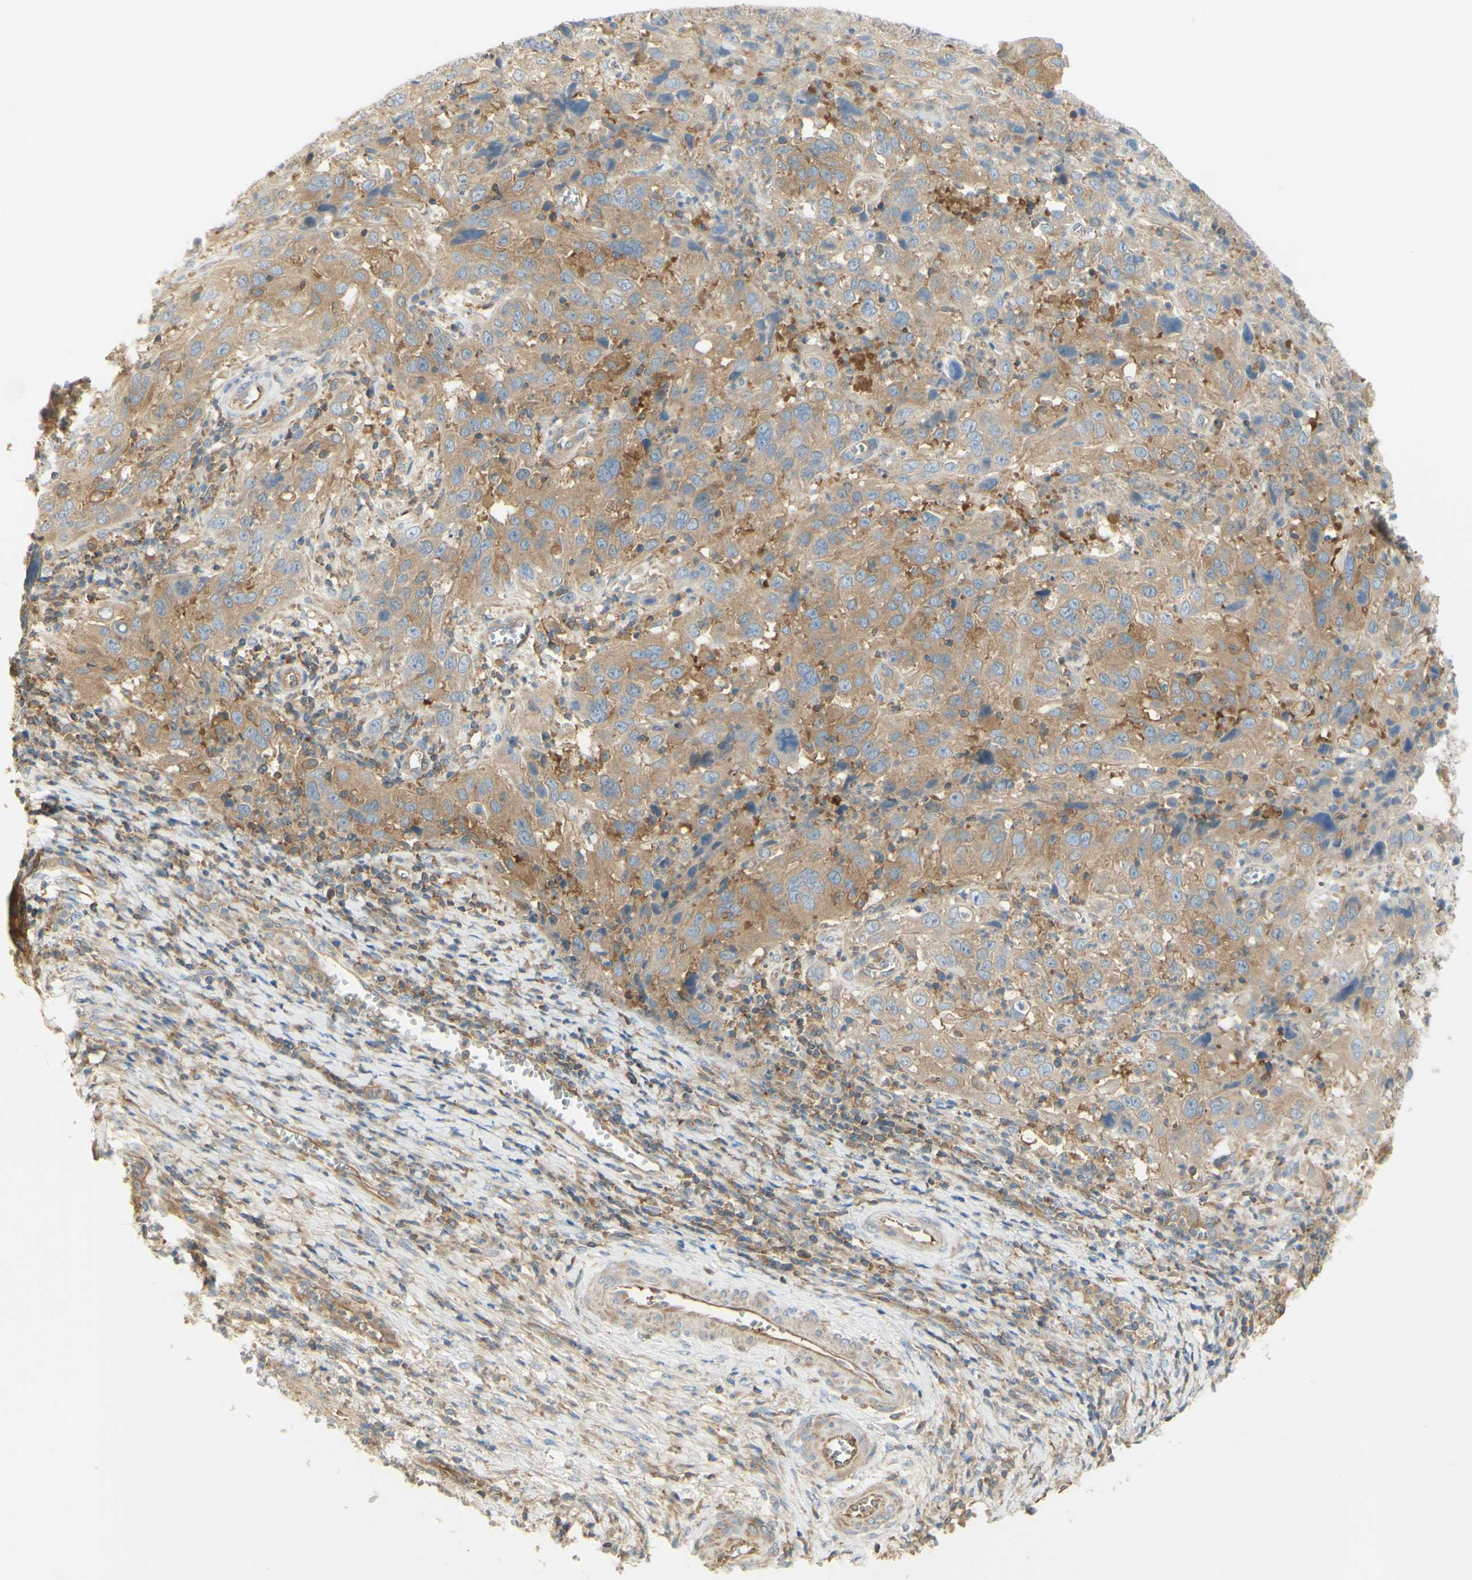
{"staining": {"intensity": "moderate", "quantity": ">75%", "location": "cytoplasmic/membranous"}, "tissue": "cervical cancer", "cell_type": "Tumor cells", "image_type": "cancer", "snomed": [{"axis": "morphology", "description": "Squamous cell carcinoma, NOS"}, {"axis": "topography", "description": "Cervix"}], "caption": "A high-resolution photomicrograph shows immunohistochemistry (IHC) staining of cervical cancer, which reveals moderate cytoplasmic/membranous positivity in approximately >75% of tumor cells.", "gene": "IKBKG", "patient": {"sex": "female", "age": 32}}